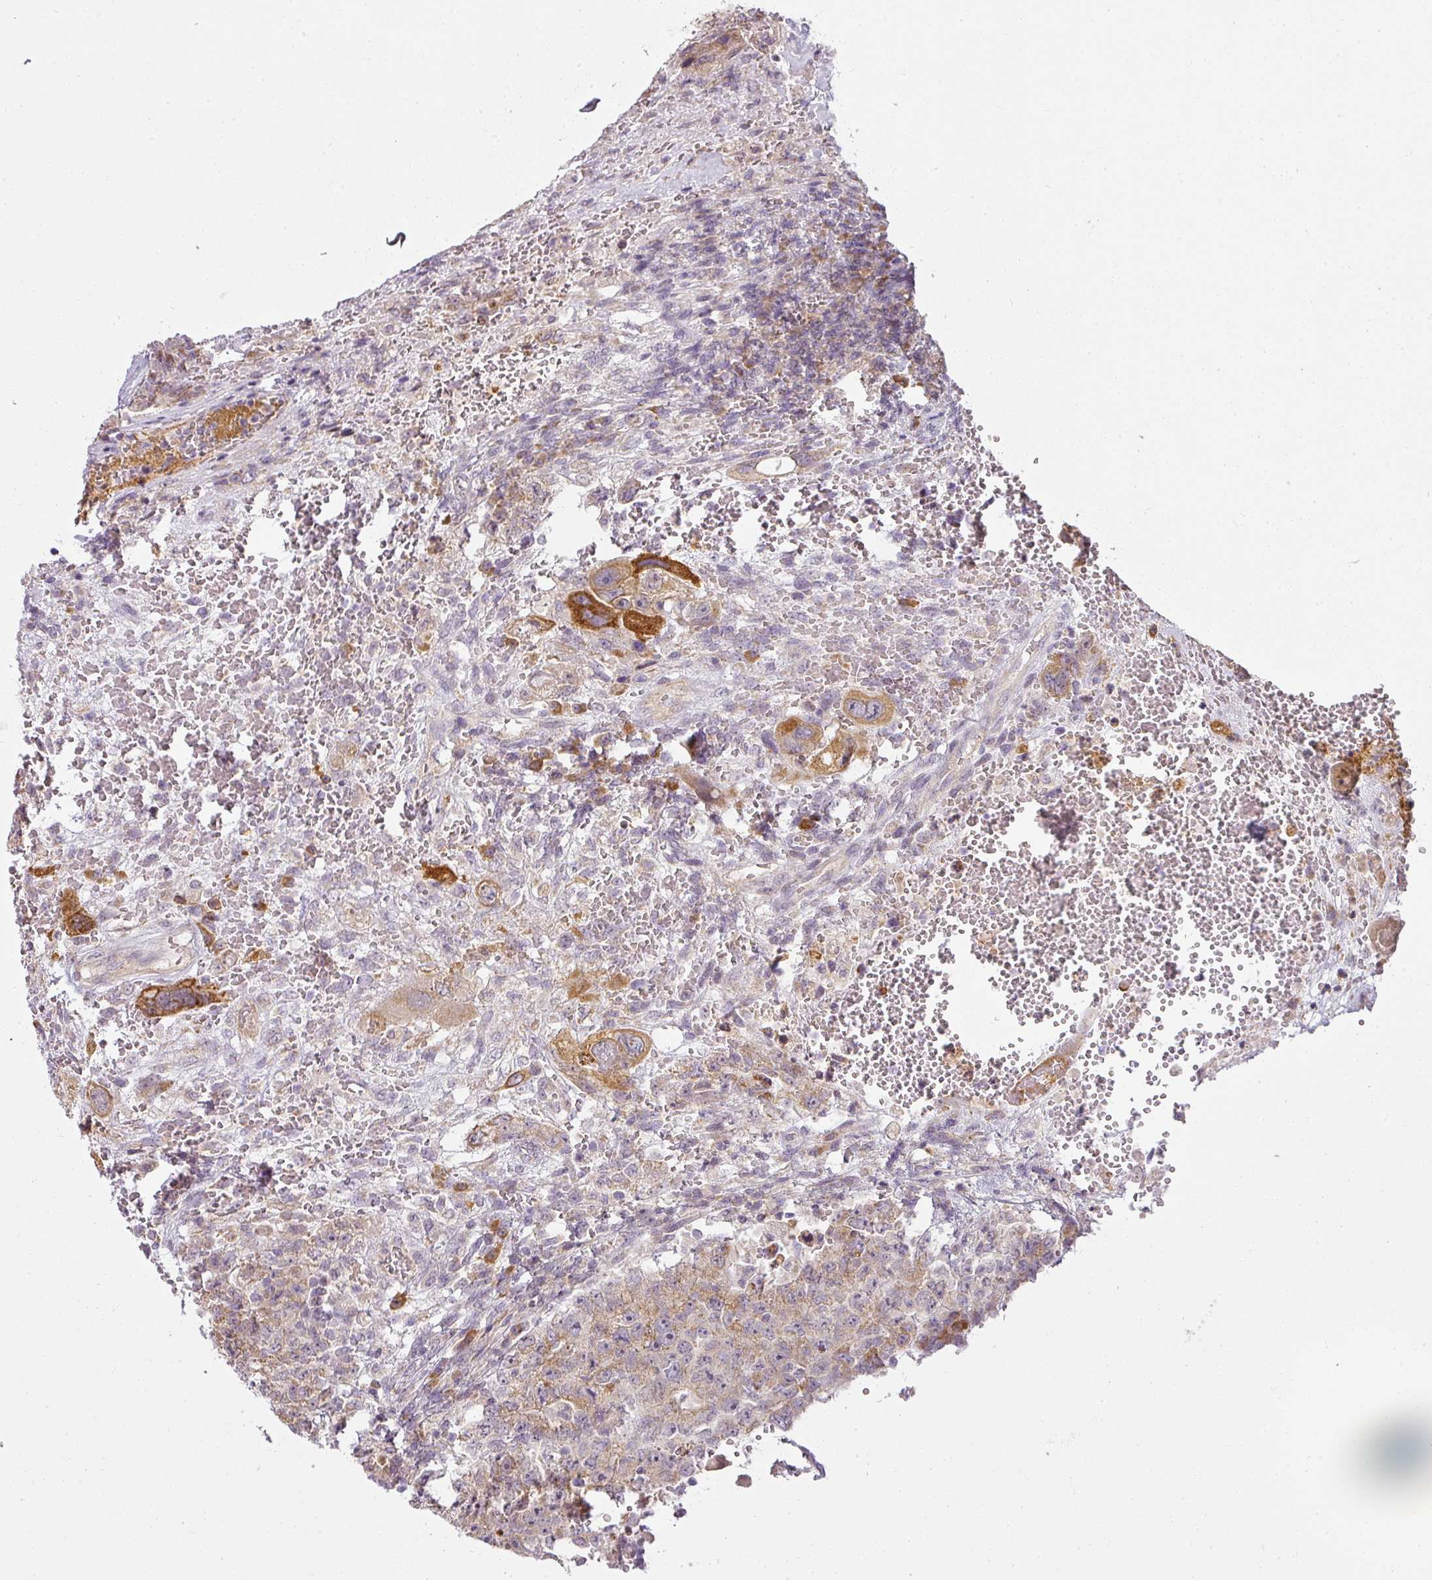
{"staining": {"intensity": "moderate", "quantity": "25%-75%", "location": "cytoplasmic/membranous"}, "tissue": "testis cancer", "cell_type": "Tumor cells", "image_type": "cancer", "snomed": [{"axis": "morphology", "description": "Carcinoma, Embryonal, NOS"}, {"axis": "topography", "description": "Testis"}], "caption": "Immunohistochemistry (DAB) staining of embryonal carcinoma (testis) reveals moderate cytoplasmic/membranous protein staining in approximately 25%-75% of tumor cells.", "gene": "LY75", "patient": {"sex": "male", "age": 26}}